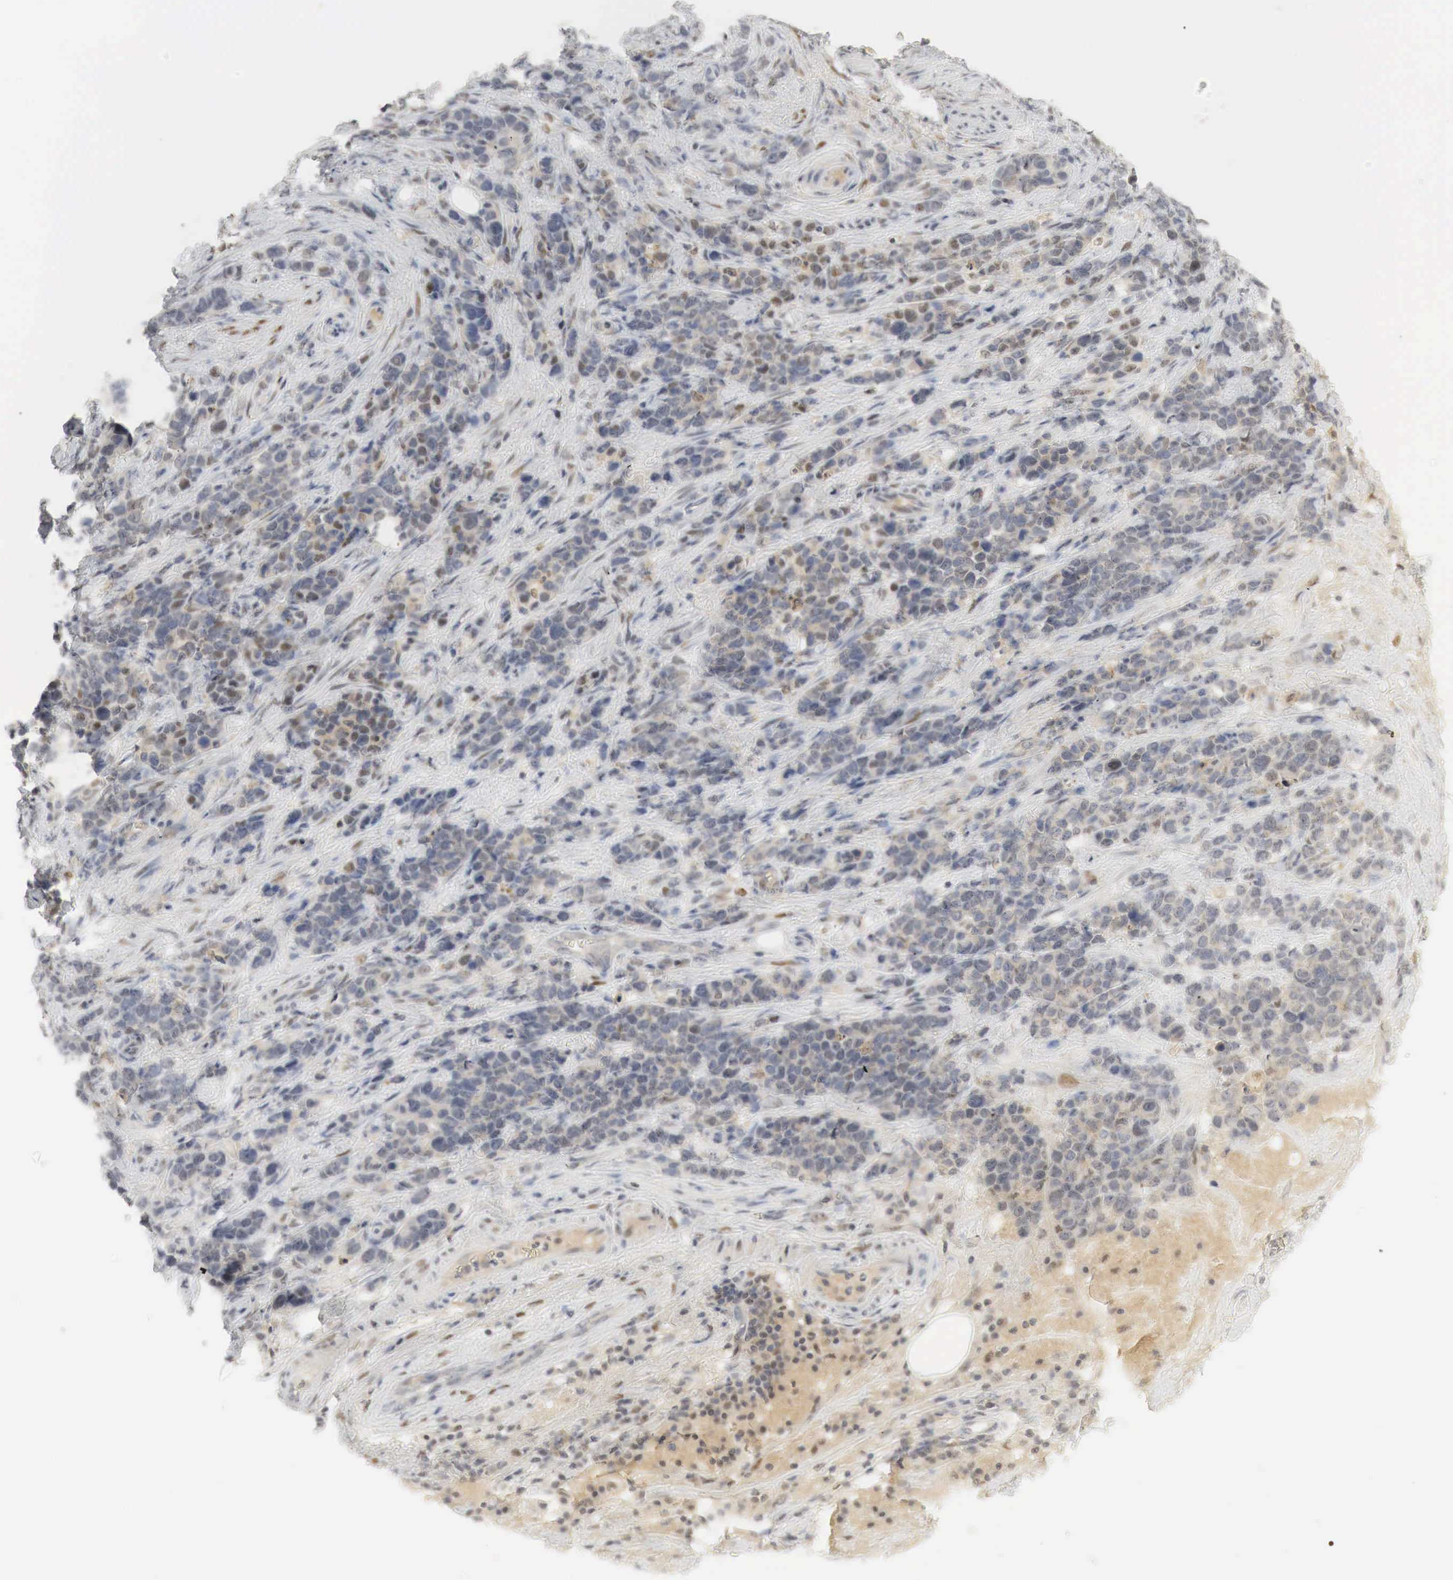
{"staining": {"intensity": "weak", "quantity": "25%-75%", "location": "cytoplasmic/membranous,nuclear"}, "tissue": "stomach cancer", "cell_type": "Tumor cells", "image_type": "cancer", "snomed": [{"axis": "morphology", "description": "Adenocarcinoma, NOS"}, {"axis": "topography", "description": "Stomach, upper"}], "caption": "Stomach cancer was stained to show a protein in brown. There is low levels of weak cytoplasmic/membranous and nuclear staining in approximately 25%-75% of tumor cells.", "gene": "MYC", "patient": {"sex": "male", "age": 71}}